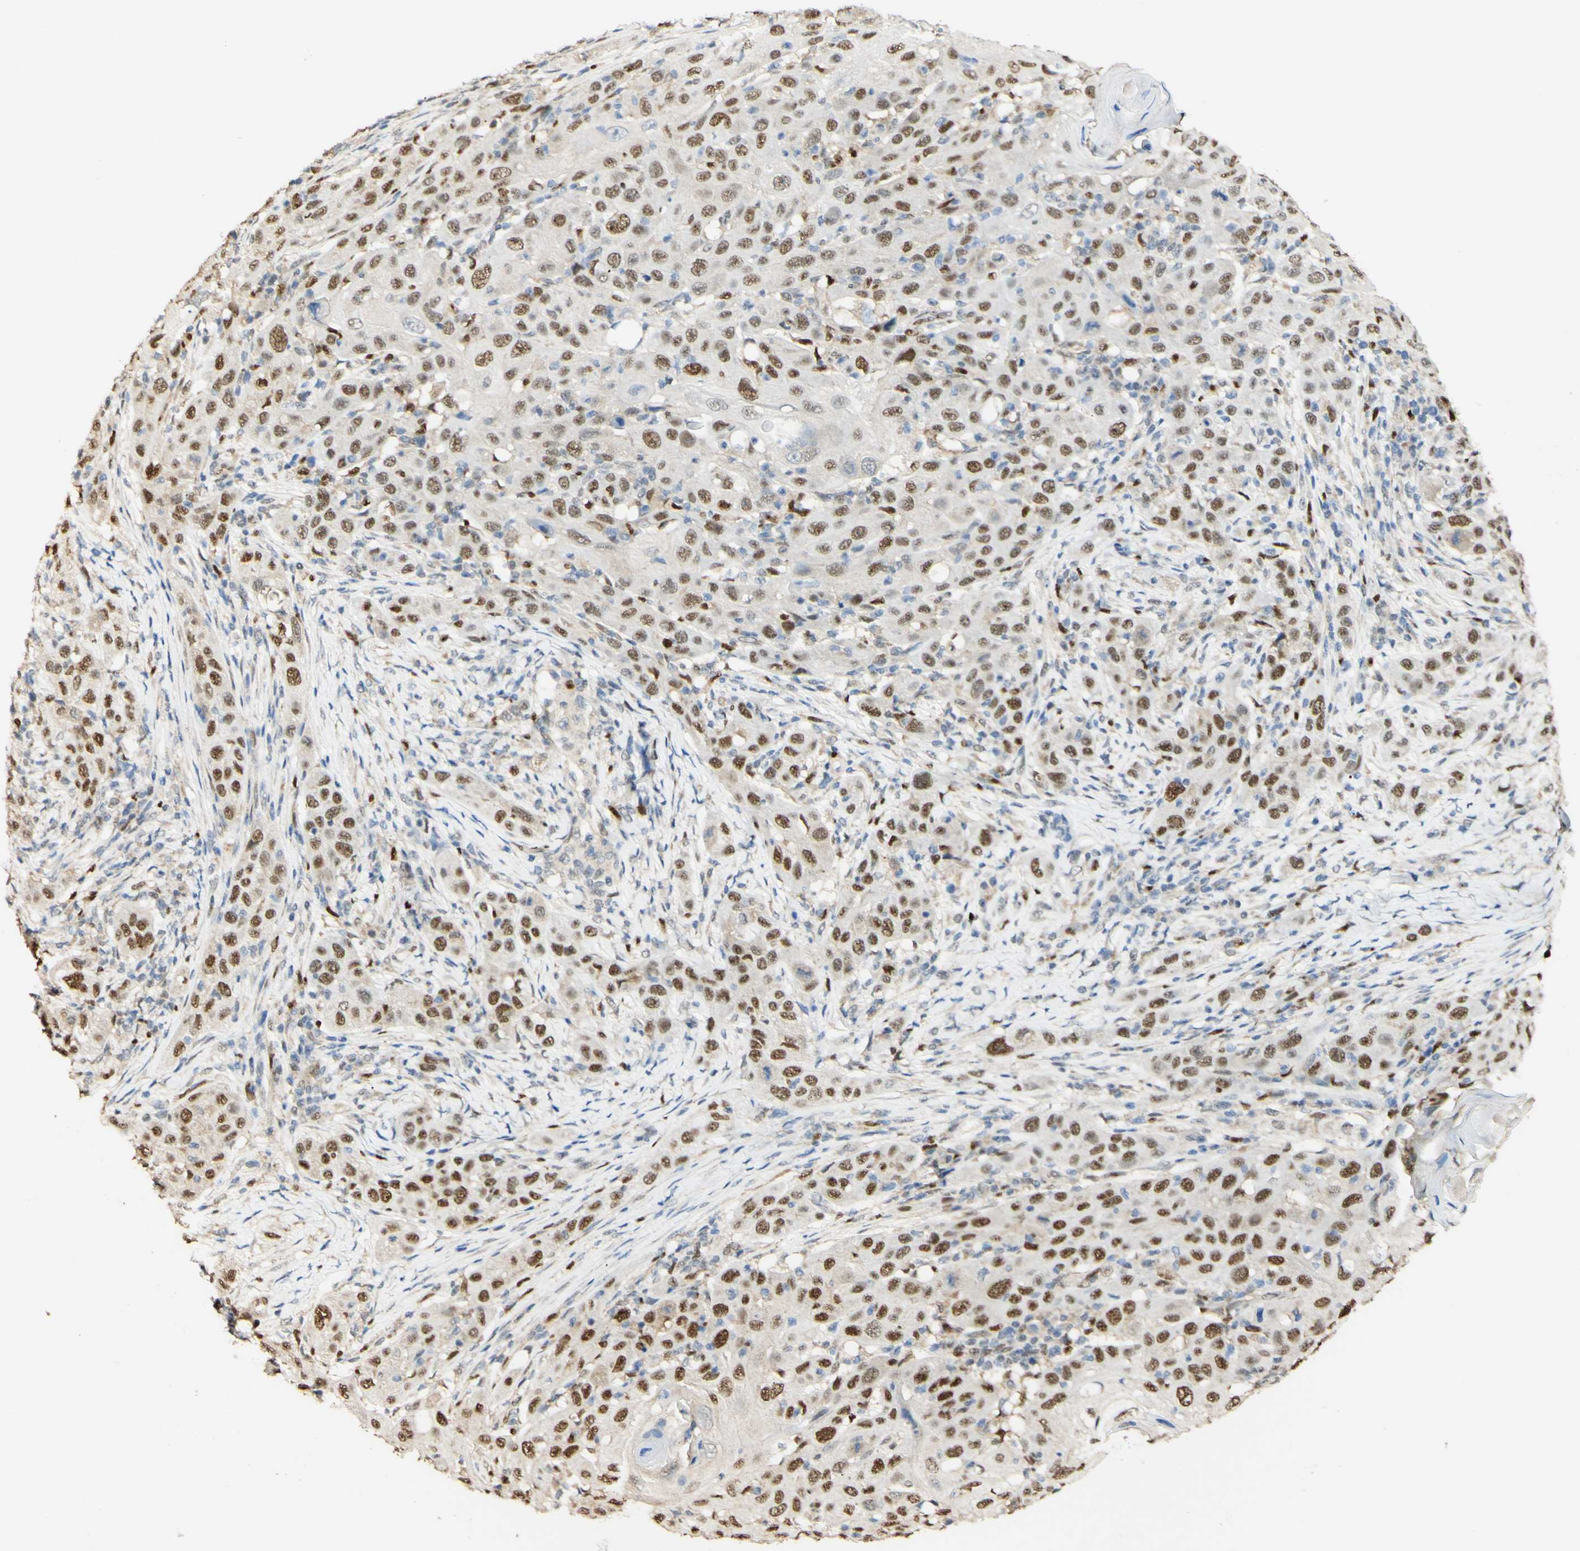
{"staining": {"intensity": "moderate", "quantity": ">75%", "location": "nuclear"}, "tissue": "skin cancer", "cell_type": "Tumor cells", "image_type": "cancer", "snomed": [{"axis": "morphology", "description": "Squamous cell carcinoma, NOS"}, {"axis": "topography", "description": "Skin"}], "caption": "The image displays staining of squamous cell carcinoma (skin), revealing moderate nuclear protein positivity (brown color) within tumor cells.", "gene": "MAP3K4", "patient": {"sex": "female", "age": 88}}